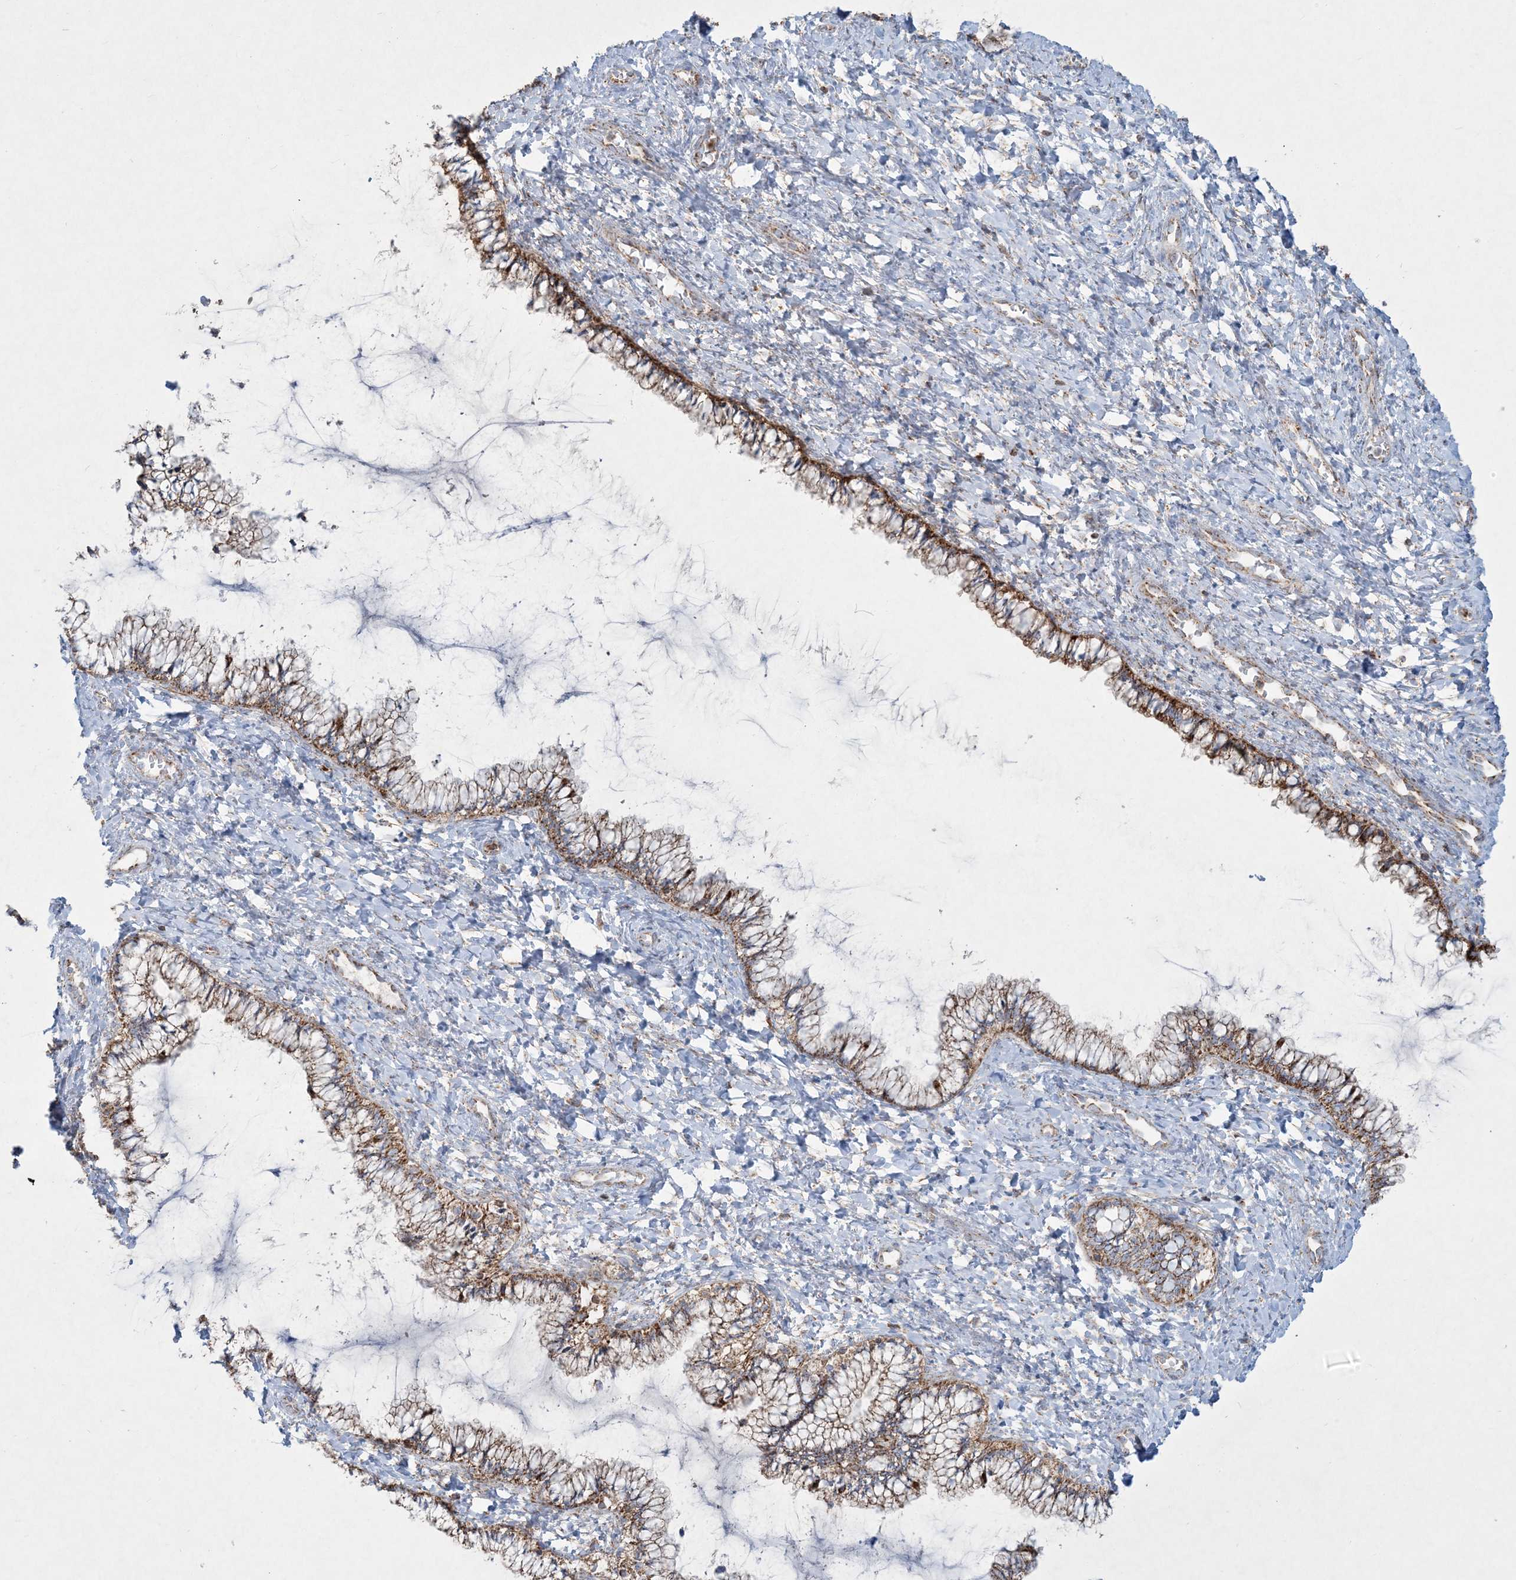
{"staining": {"intensity": "moderate", "quantity": ">75%", "location": "cytoplasmic/membranous"}, "tissue": "cervix", "cell_type": "Glandular cells", "image_type": "normal", "snomed": [{"axis": "morphology", "description": "Normal tissue, NOS"}, {"axis": "morphology", "description": "Adenocarcinoma, NOS"}, {"axis": "topography", "description": "Cervix"}], "caption": "Glandular cells exhibit medium levels of moderate cytoplasmic/membranous staining in about >75% of cells in unremarkable cervix.", "gene": "BEND4", "patient": {"sex": "female", "age": 29}}